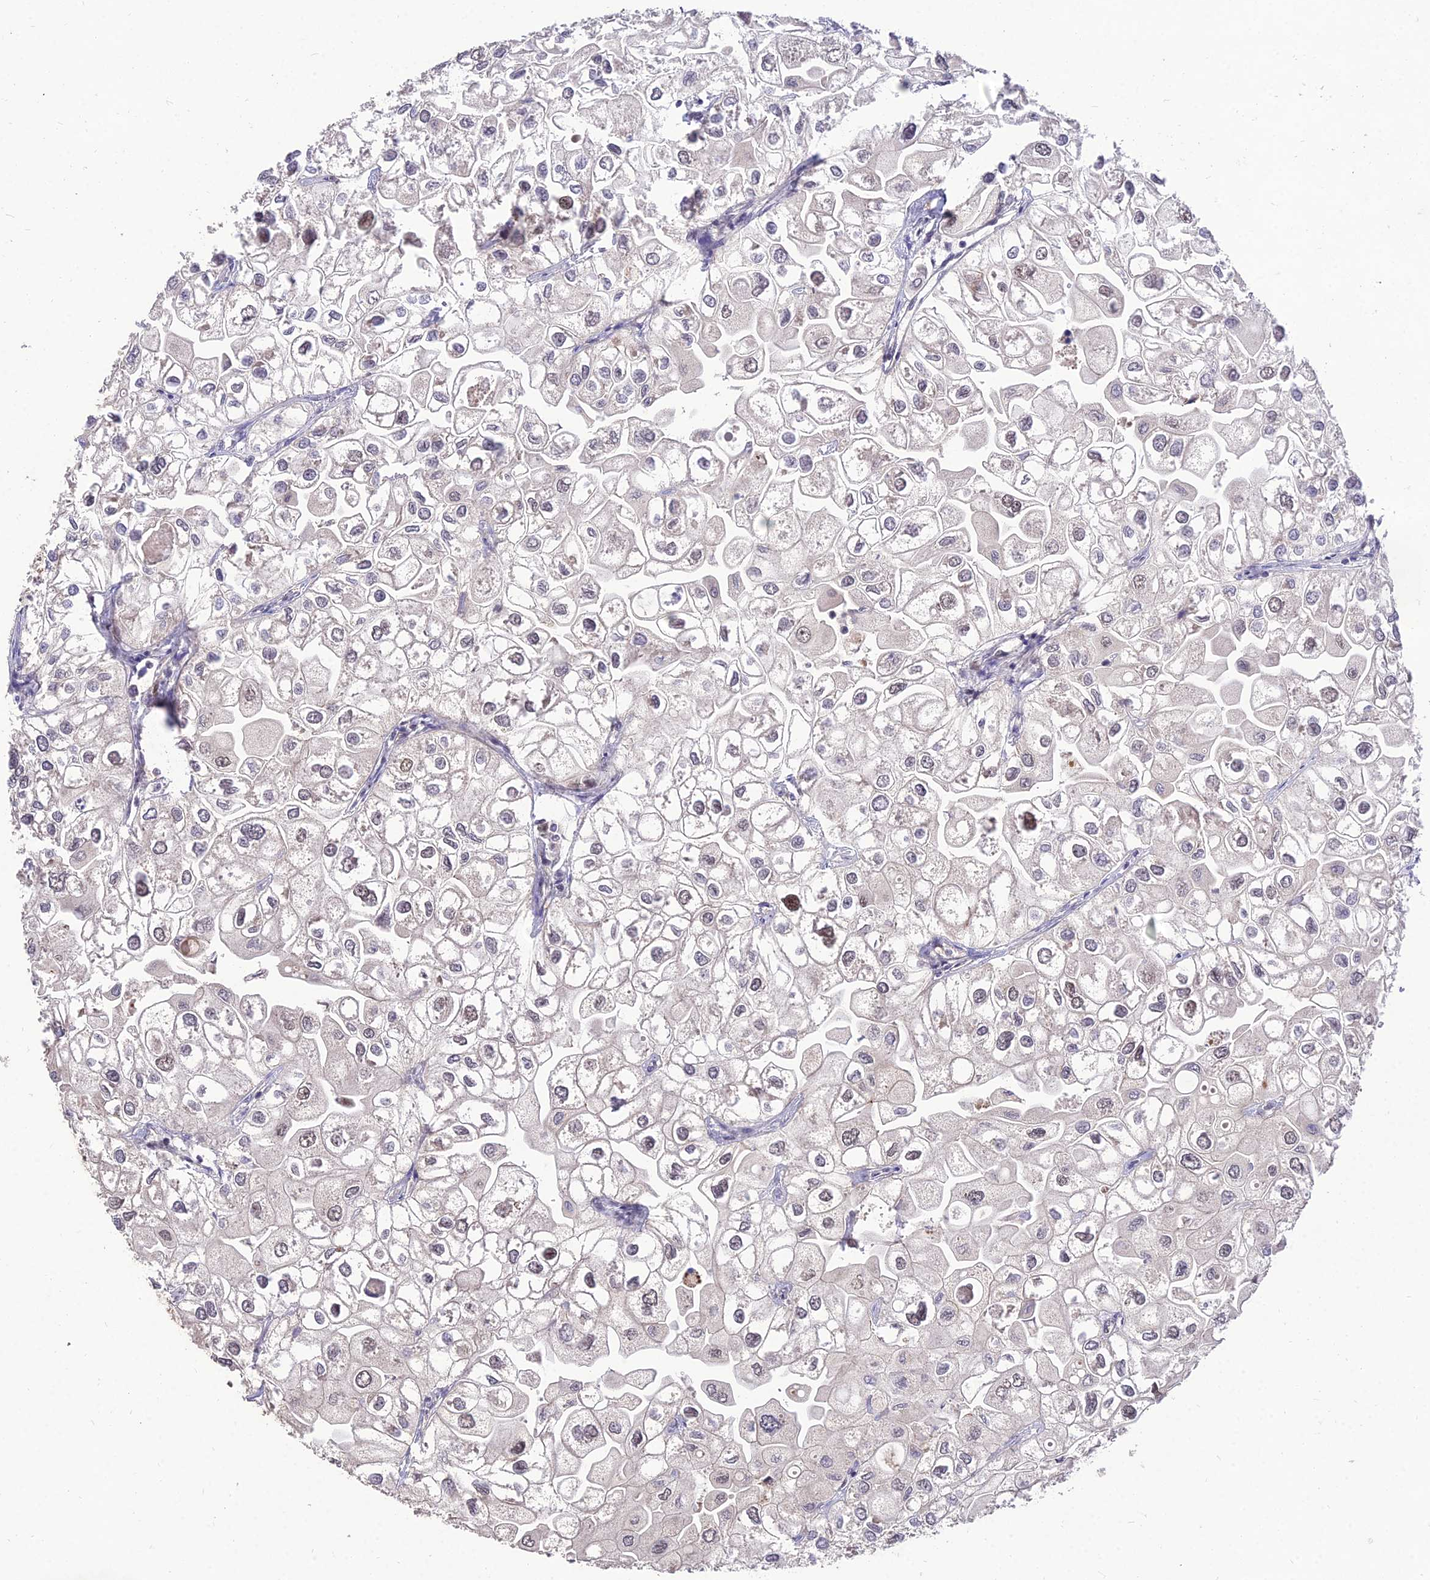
{"staining": {"intensity": "moderate", "quantity": "<25%", "location": "nuclear"}, "tissue": "urothelial cancer", "cell_type": "Tumor cells", "image_type": "cancer", "snomed": [{"axis": "morphology", "description": "Urothelial carcinoma, High grade"}, {"axis": "topography", "description": "Urinary bladder"}], "caption": "Human high-grade urothelial carcinoma stained with a brown dye demonstrates moderate nuclear positive staining in about <25% of tumor cells.", "gene": "ZNF85", "patient": {"sex": "male", "age": 64}}